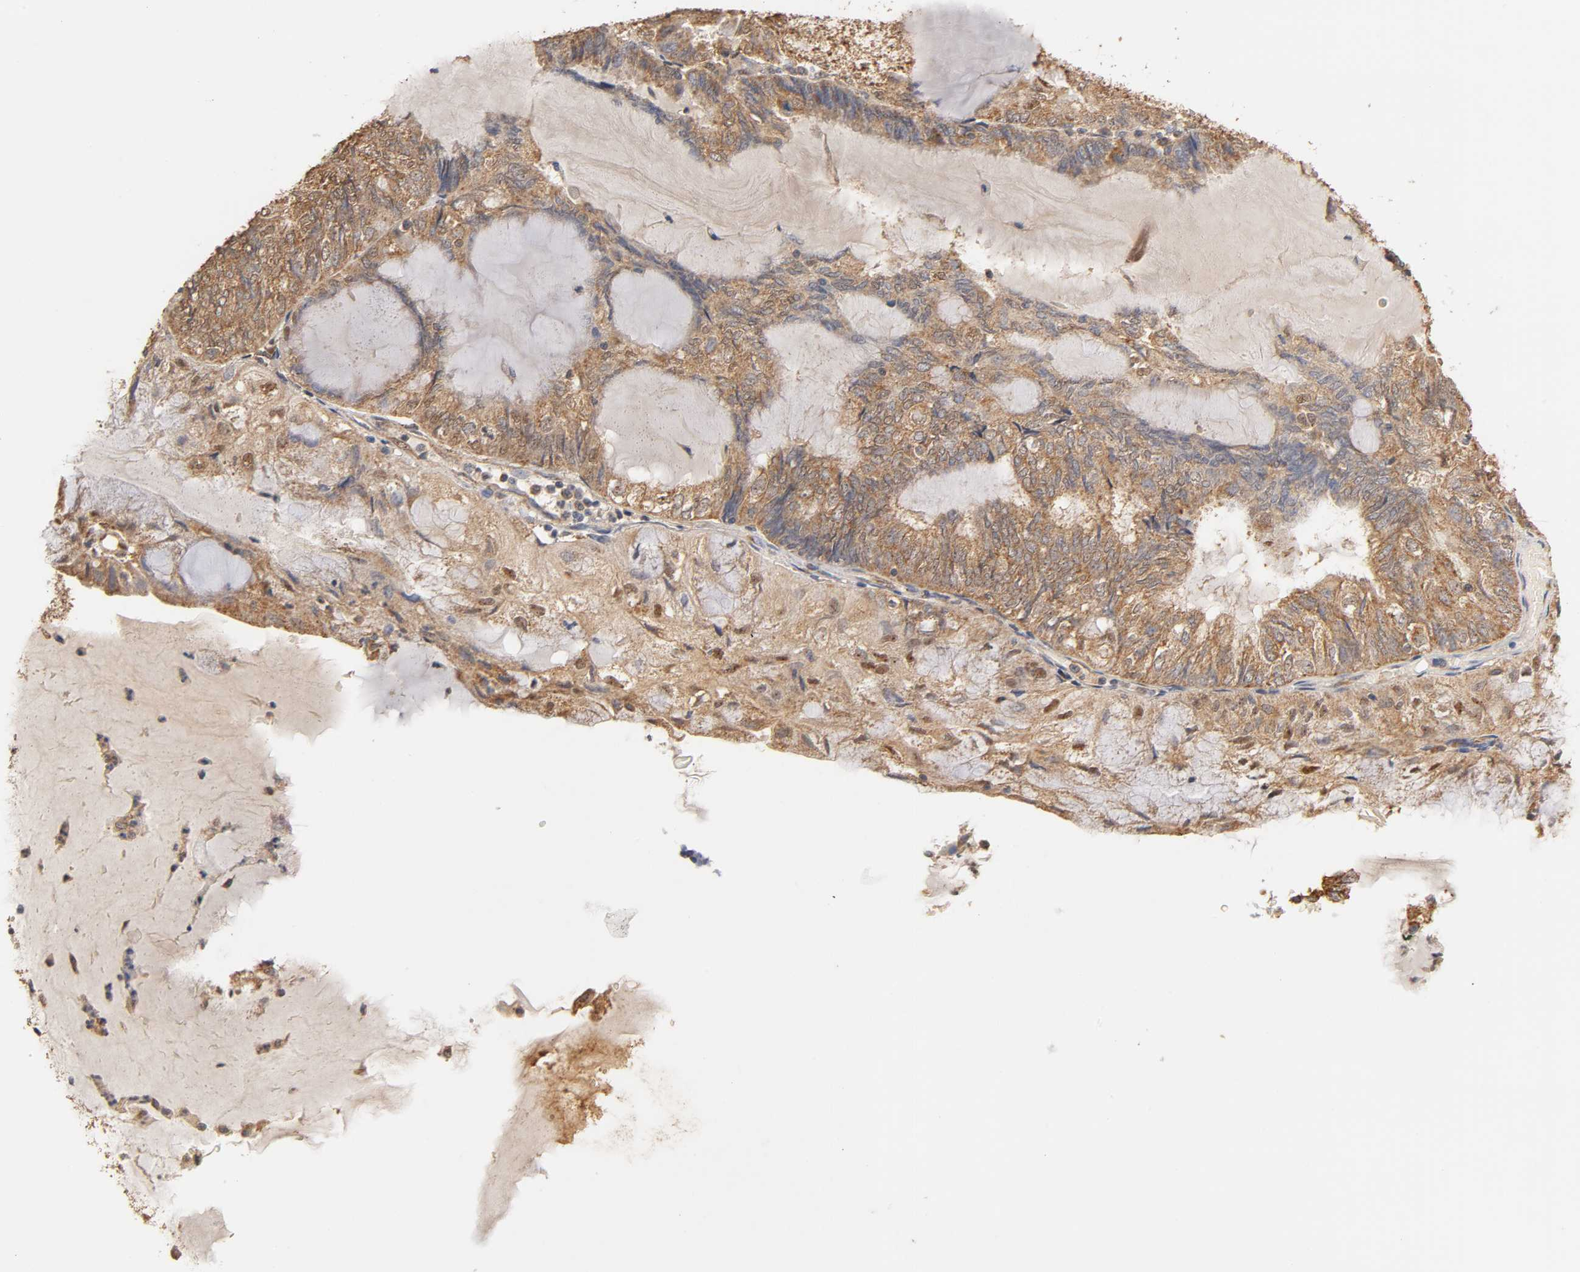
{"staining": {"intensity": "strong", "quantity": ">75%", "location": "cytoplasmic/membranous"}, "tissue": "endometrial cancer", "cell_type": "Tumor cells", "image_type": "cancer", "snomed": [{"axis": "morphology", "description": "Adenocarcinoma, NOS"}, {"axis": "topography", "description": "Endometrium"}], "caption": "High-power microscopy captured an immunohistochemistry (IHC) micrograph of adenocarcinoma (endometrial), revealing strong cytoplasmic/membranous positivity in about >75% of tumor cells.", "gene": "PKN1", "patient": {"sex": "female", "age": 81}}